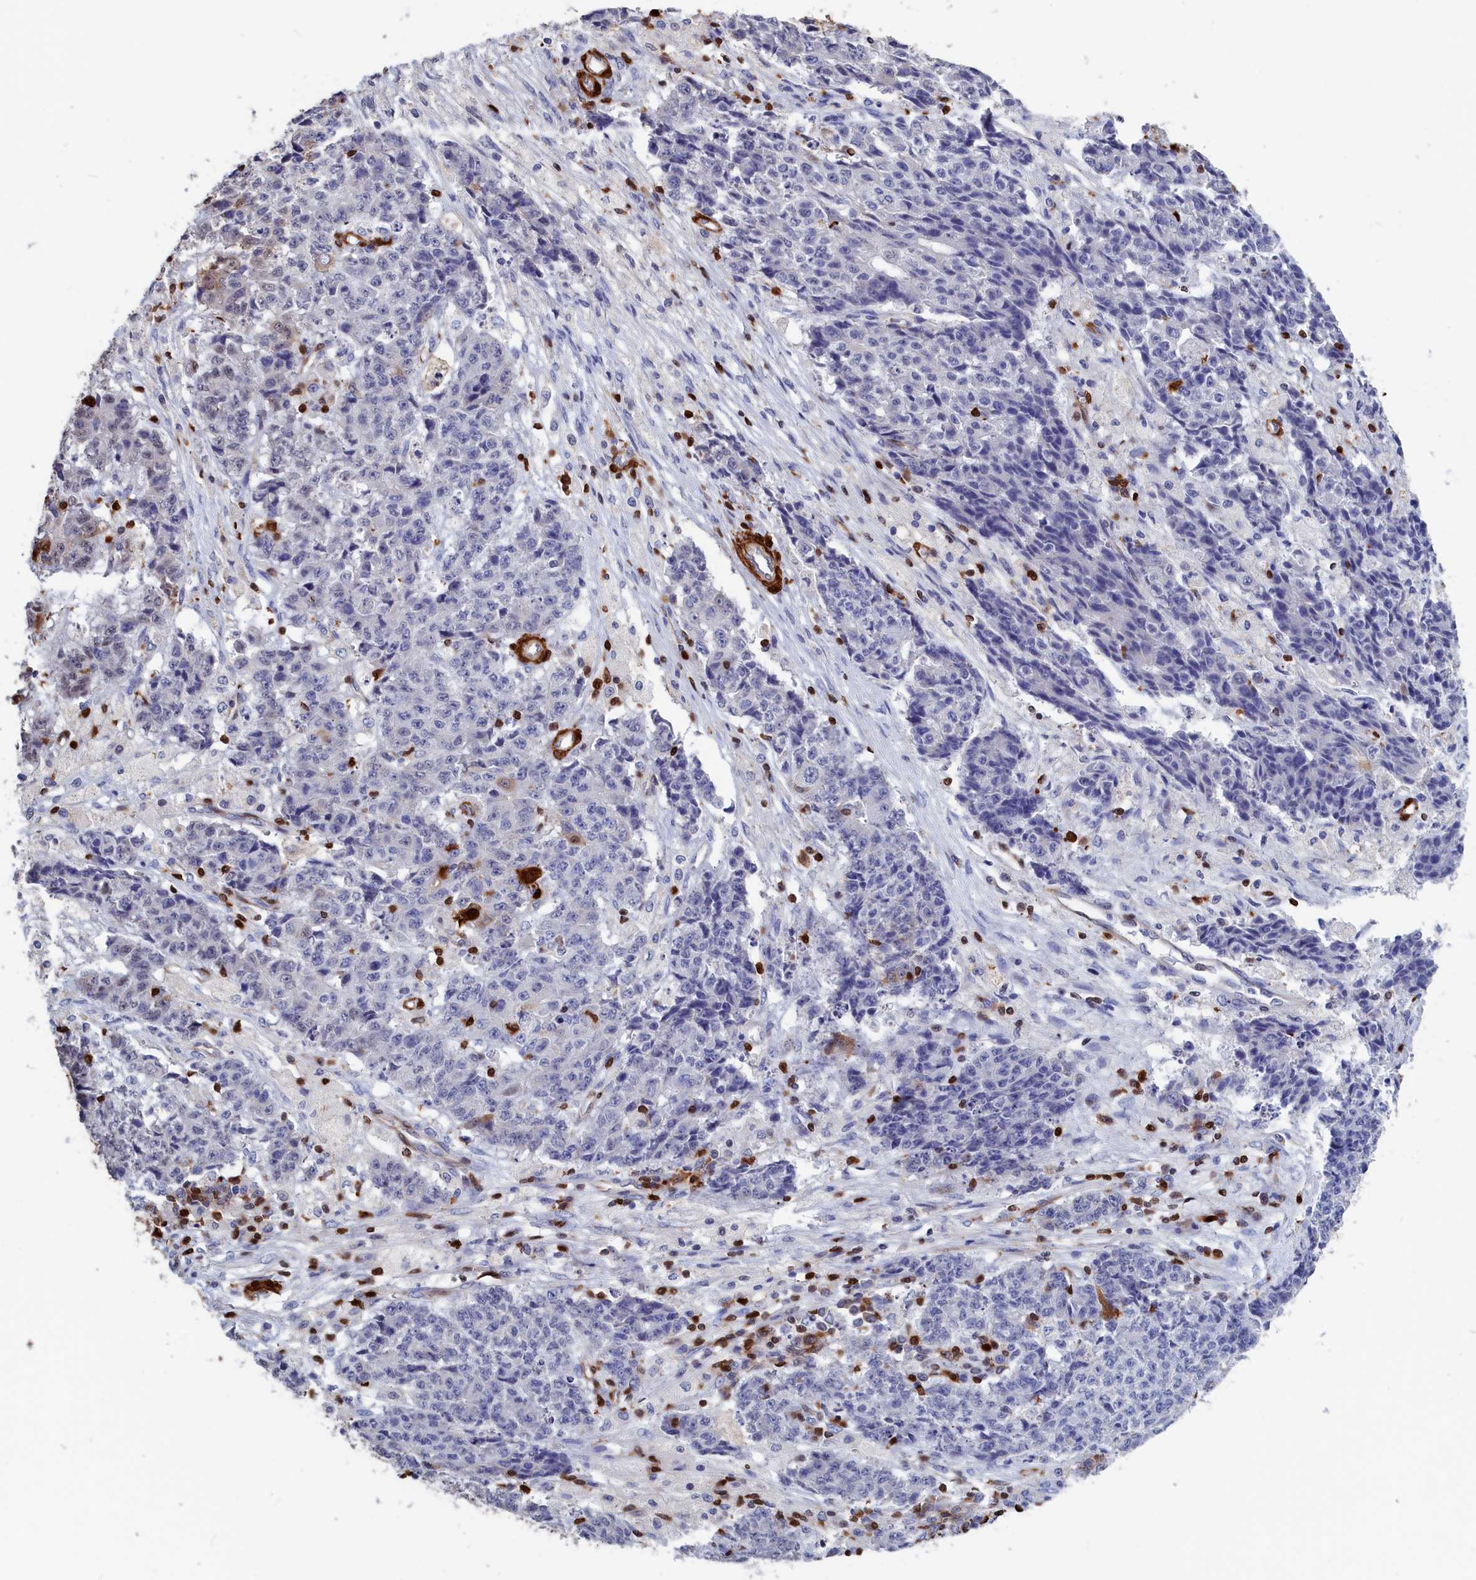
{"staining": {"intensity": "negative", "quantity": "none", "location": "none"}, "tissue": "ovarian cancer", "cell_type": "Tumor cells", "image_type": "cancer", "snomed": [{"axis": "morphology", "description": "Carcinoma, endometroid"}, {"axis": "topography", "description": "Ovary"}], "caption": "High power microscopy histopathology image of an immunohistochemistry (IHC) micrograph of ovarian cancer, revealing no significant positivity in tumor cells.", "gene": "CRIP1", "patient": {"sex": "female", "age": 42}}